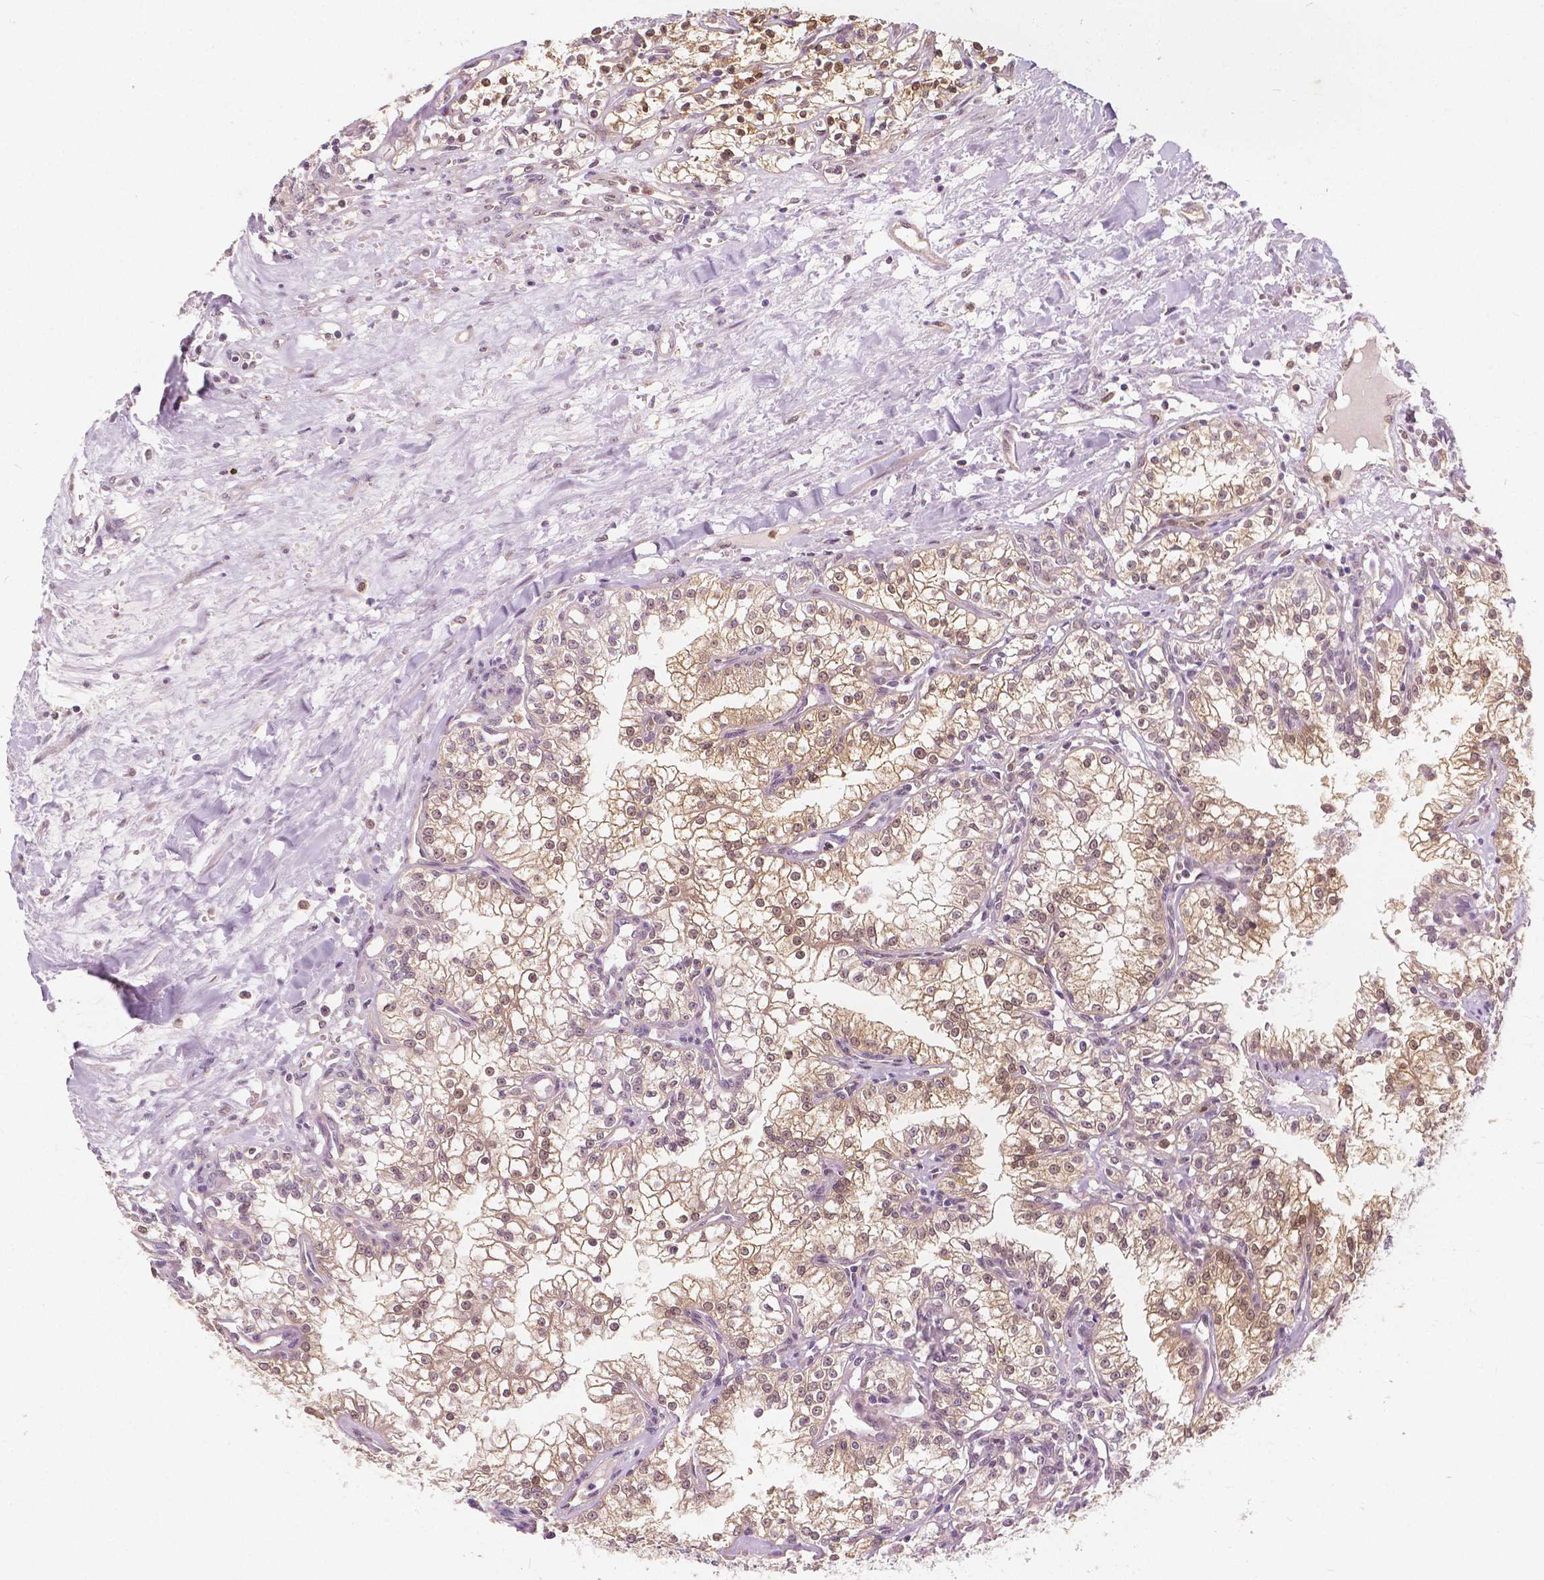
{"staining": {"intensity": "weak", "quantity": "25%-75%", "location": "cytoplasmic/membranous,nuclear"}, "tissue": "renal cancer", "cell_type": "Tumor cells", "image_type": "cancer", "snomed": [{"axis": "morphology", "description": "Adenocarcinoma, NOS"}, {"axis": "topography", "description": "Kidney"}], "caption": "Immunohistochemical staining of human renal cancer demonstrates low levels of weak cytoplasmic/membranous and nuclear expression in approximately 25%-75% of tumor cells.", "gene": "NAPRT", "patient": {"sex": "male", "age": 36}}